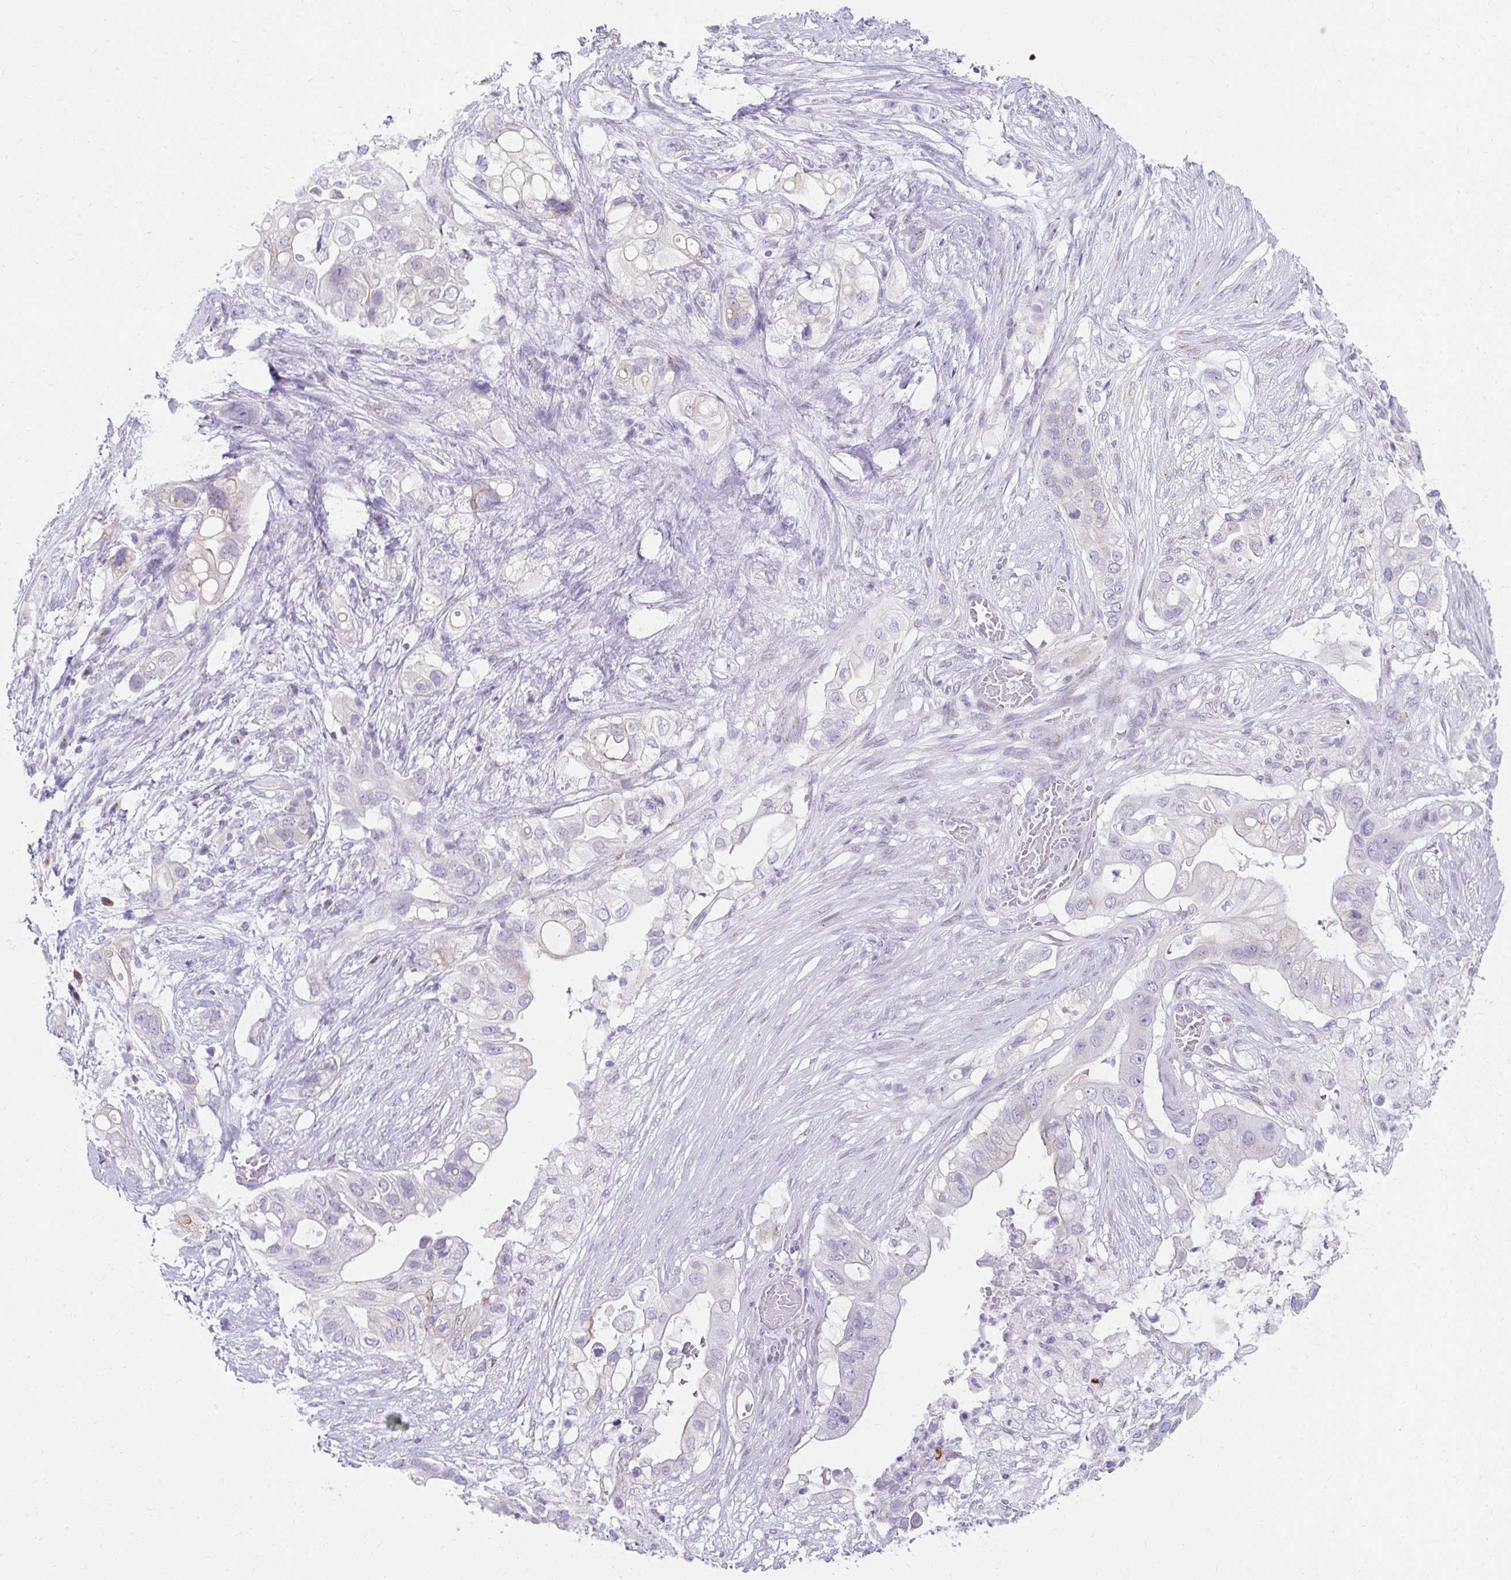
{"staining": {"intensity": "moderate", "quantity": "<25%", "location": "cytoplasmic/membranous"}, "tissue": "pancreatic cancer", "cell_type": "Tumor cells", "image_type": "cancer", "snomed": [{"axis": "morphology", "description": "Adenocarcinoma, NOS"}, {"axis": "topography", "description": "Pancreas"}], "caption": "IHC (DAB (3,3'-diaminobenzidine)) staining of human adenocarcinoma (pancreatic) displays moderate cytoplasmic/membranous protein staining in approximately <25% of tumor cells.", "gene": "GOLGA8A", "patient": {"sex": "female", "age": 72}}